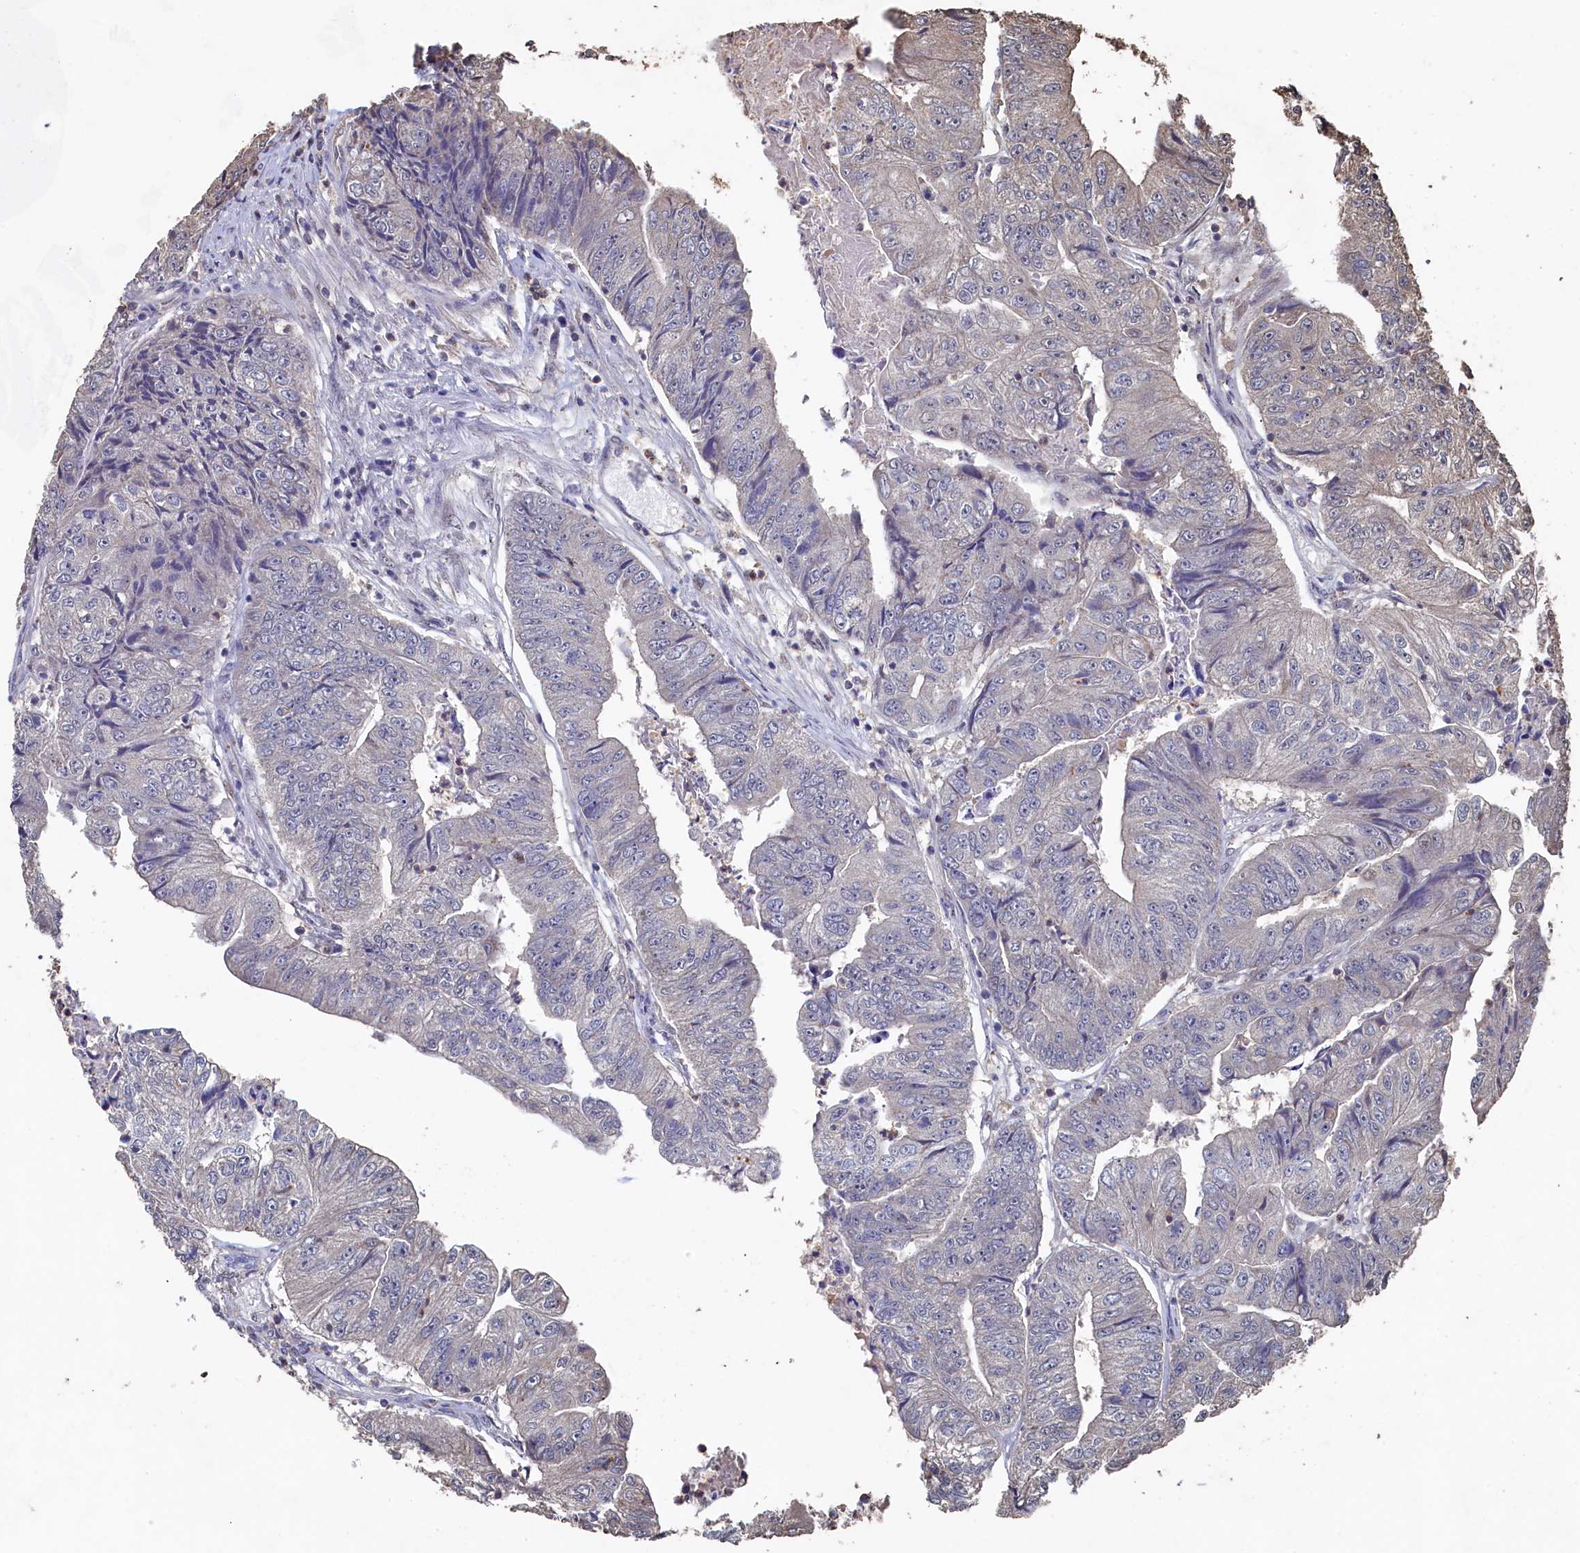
{"staining": {"intensity": "weak", "quantity": "<25%", "location": "cytoplasmic/membranous"}, "tissue": "colorectal cancer", "cell_type": "Tumor cells", "image_type": "cancer", "snomed": [{"axis": "morphology", "description": "Adenocarcinoma, NOS"}, {"axis": "topography", "description": "Colon"}], "caption": "High magnification brightfield microscopy of colorectal cancer stained with DAB (3,3'-diaminobenzidine) (brown) and counterstained with hematoxylin (blue): tumor cells show no significant staining.", "gene": "PIGN", "patient": {"sex": "female", "age": 67}}